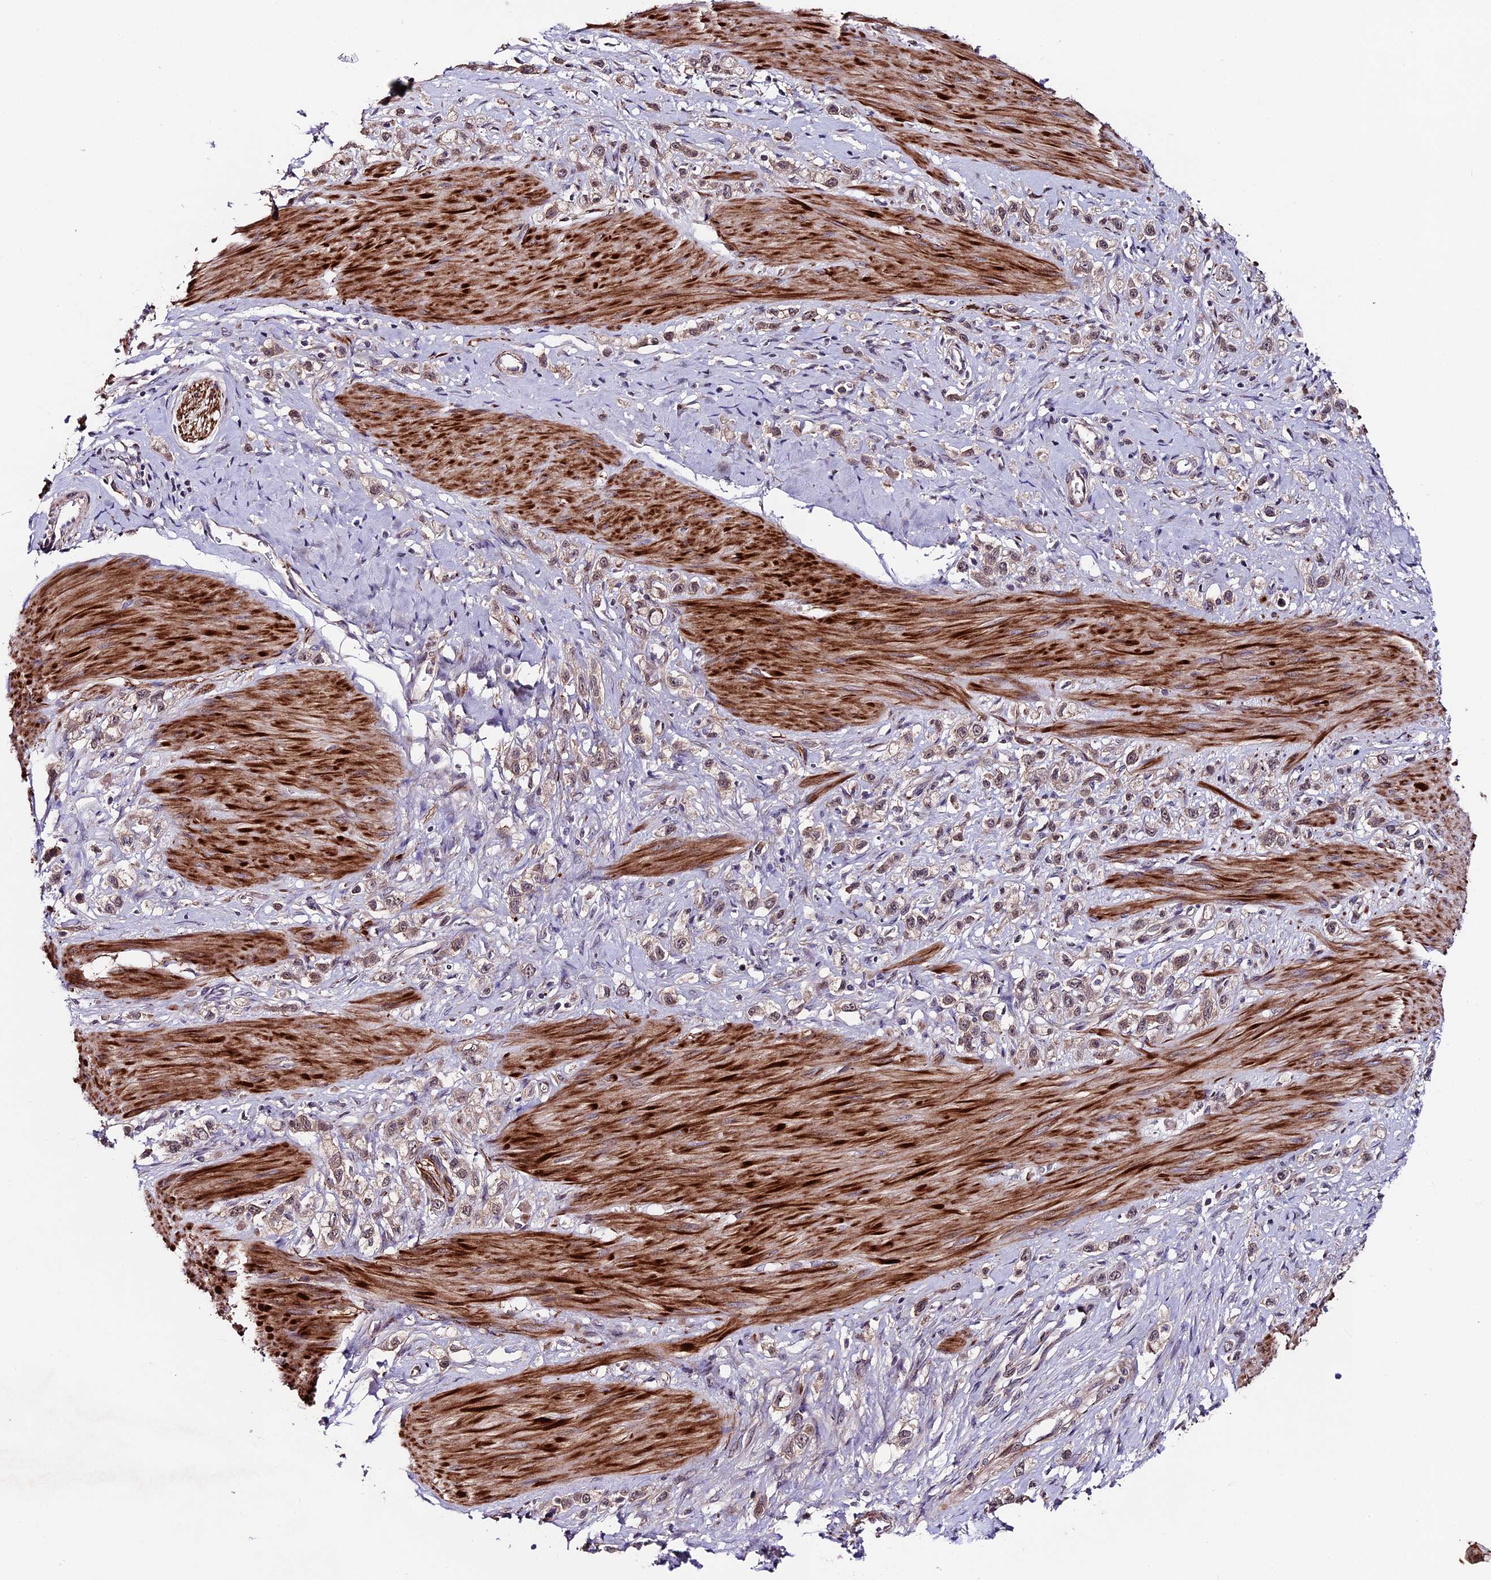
{"staining": {"intensity": "weak", "quantity": "<25%", "location": "cytoplasmic/membranous"}, "tissue": "stomach cancer", "cell_type": "Tumor cells", "image_type": "cancer", "snomed": [{"axis": "morphology", "description": "Adenocarcinoma, NOS"}, {"axis": "topography", "description": "Stomach"}], "caption": "High magnification brightfield microscopy of stomach cancer (adenocarcinoma) stained with DAB (brown) and counterstained with hematoxylin (blue): tumor cells show no significant staining.", "gene": "SIPA1L3", "patient": {"sex": "female", "age": 65}}